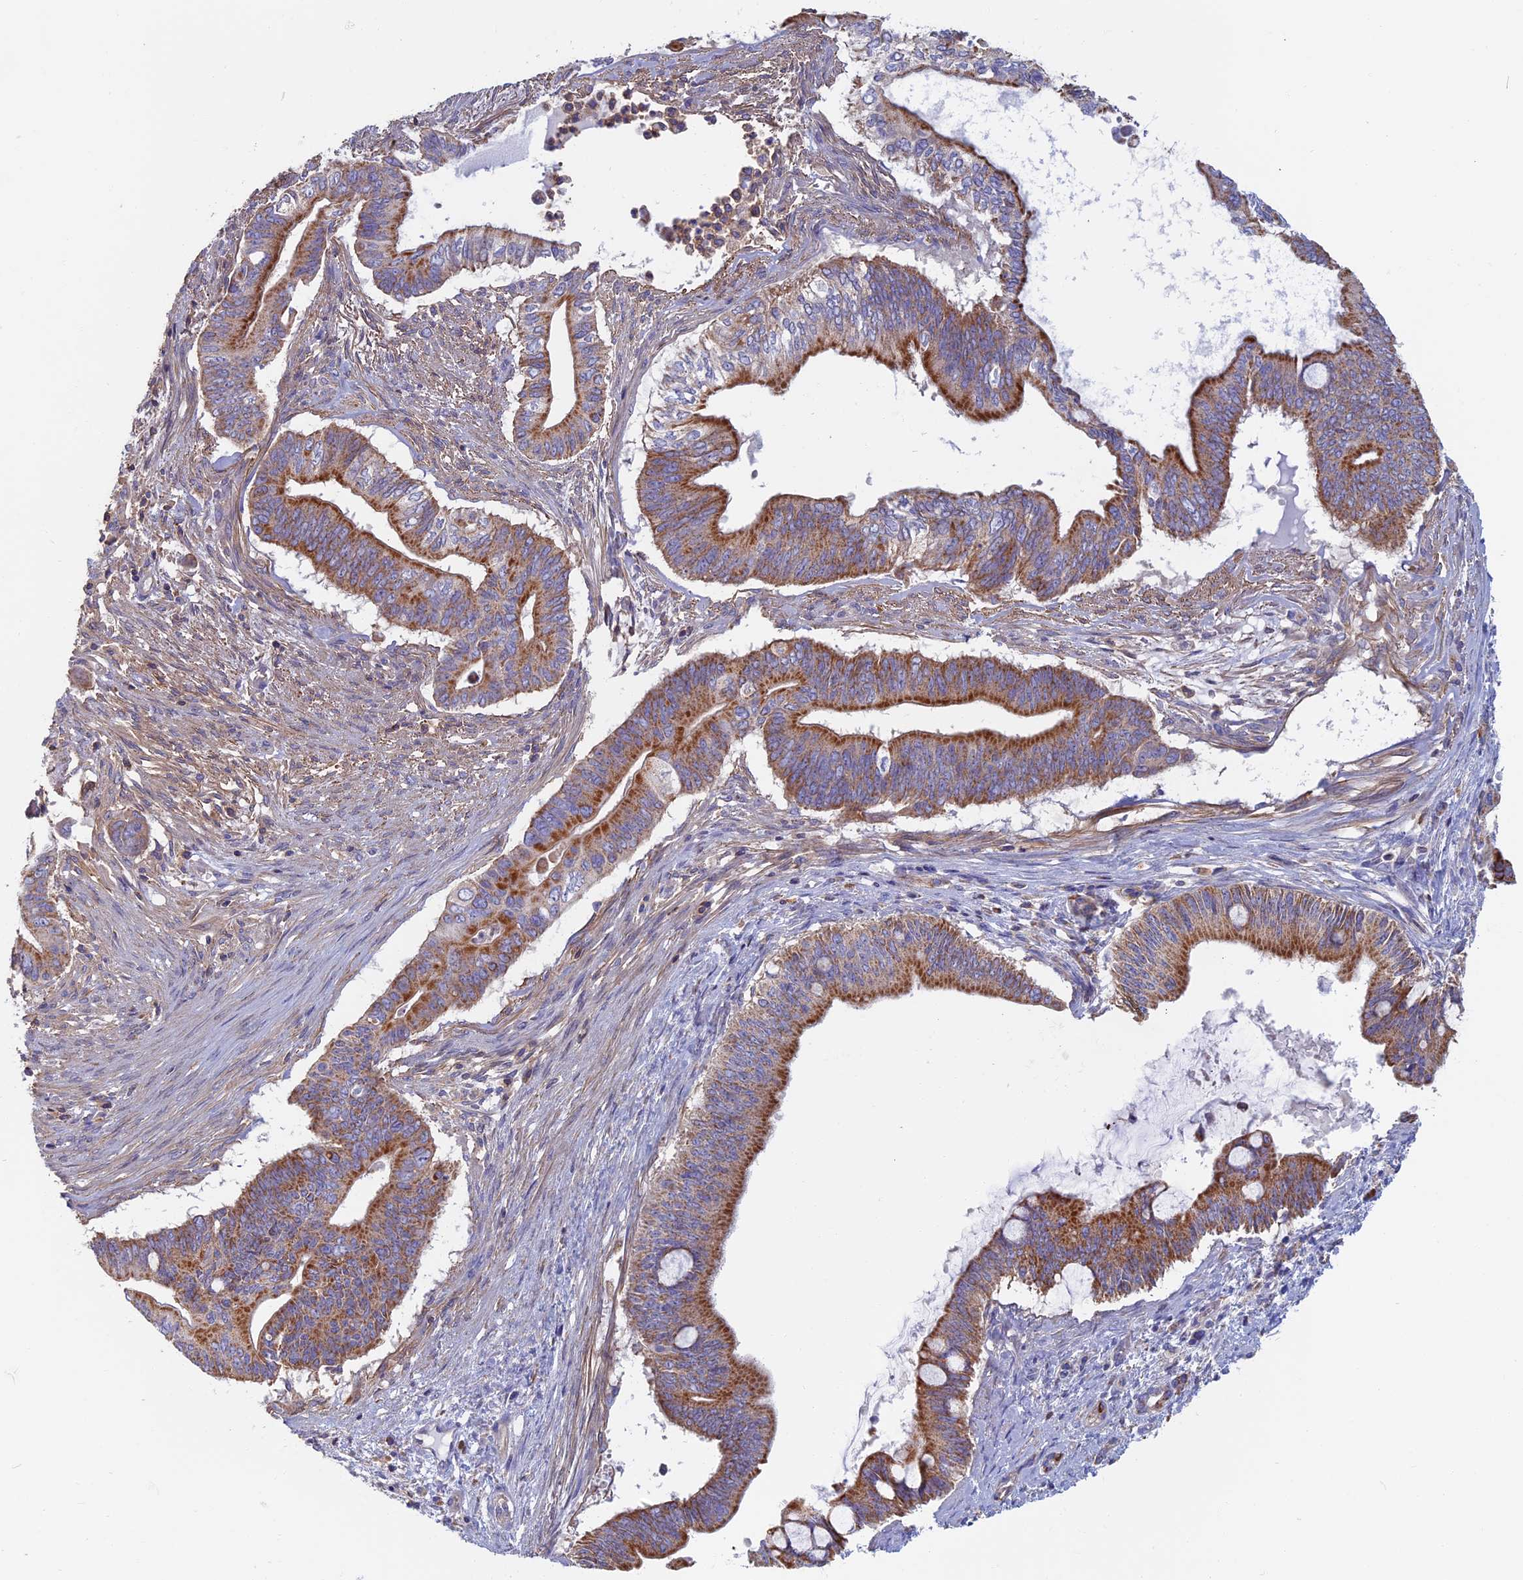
{"staining": {"intensity": "moderate", "quantity": ">75%", "location": "cytoplasmic/membranous"}, "tissue": "pancreatic cancer", "cell_type": "Tumor cells", "image_type": "cancer", "snomed": [{"axis": "morphology", "description": "Adenocarcinoma, NOS"}, {"axis": "topography", "description": "Pancreas"}], "caption": "Approximately >75% of tumor cells in adenocarcinoma (pancreatic) reveal moderate cytoplasmic/membranous protein positivity as visualized by brown immunohistochemical staining.", "gene": "HSD17B8", "patient": {"sex": "male", "age": 68}}